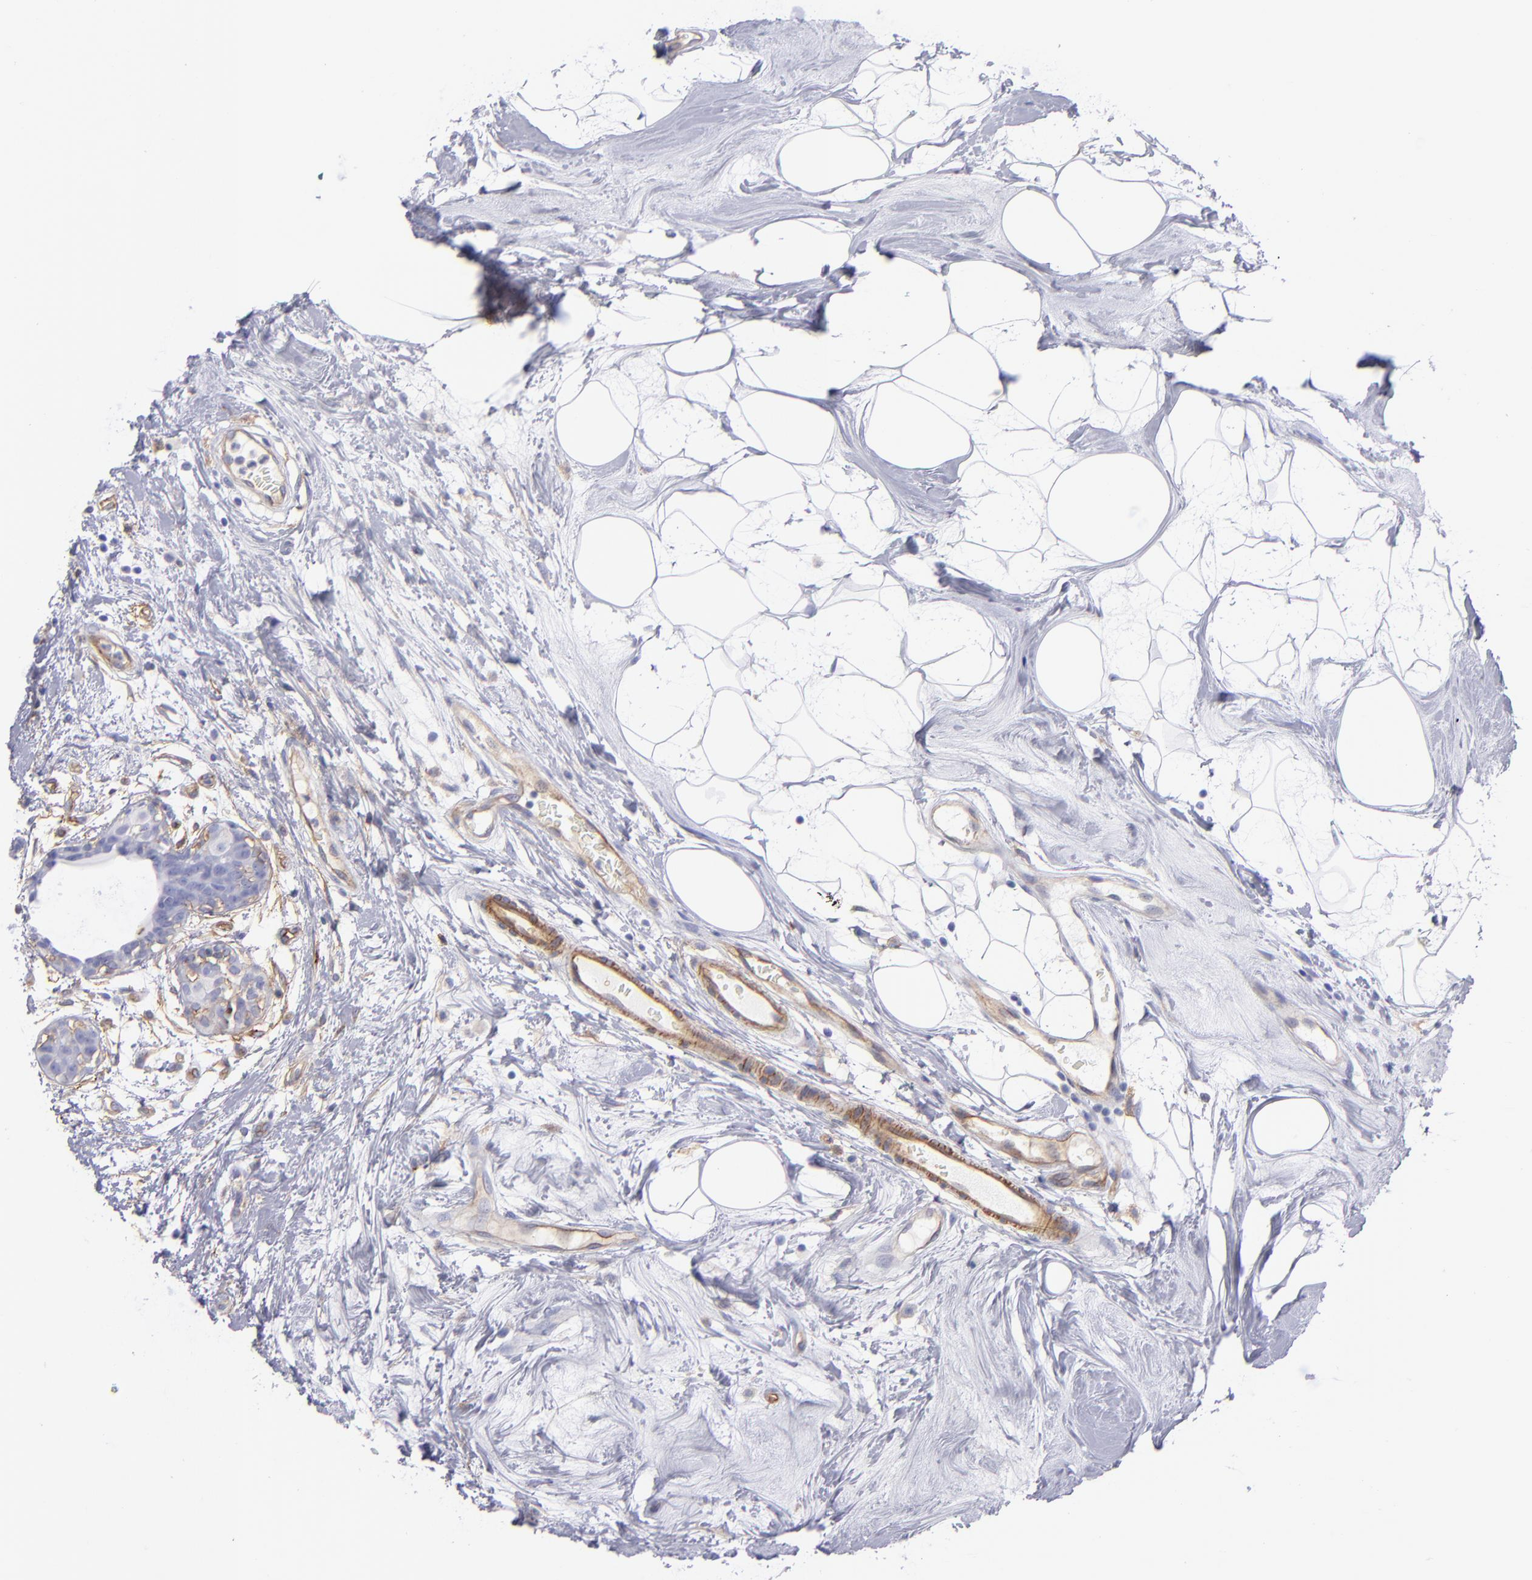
{"staining": {"intensity": "negative", "quantity": "none", "location": "none"}, "tissue": "breast cancer", "cell_type": "Tumor cells", "image_type": "cancer", "snomed": [{"axis": "morphology", "description": "Duct carcinoma"}, {"axis": "topography", "description": "Breast"}], "caption": "The IHC micrograph has no significant positivity in tumor cells of breast cancer (infiltrating ductal carcinoma) tissue. (DAB (3,3'-diaminobenzidine) IHC, high magnification).", "gene": "ENTPD1", "patient": {"sex": "female", "age": 40}}